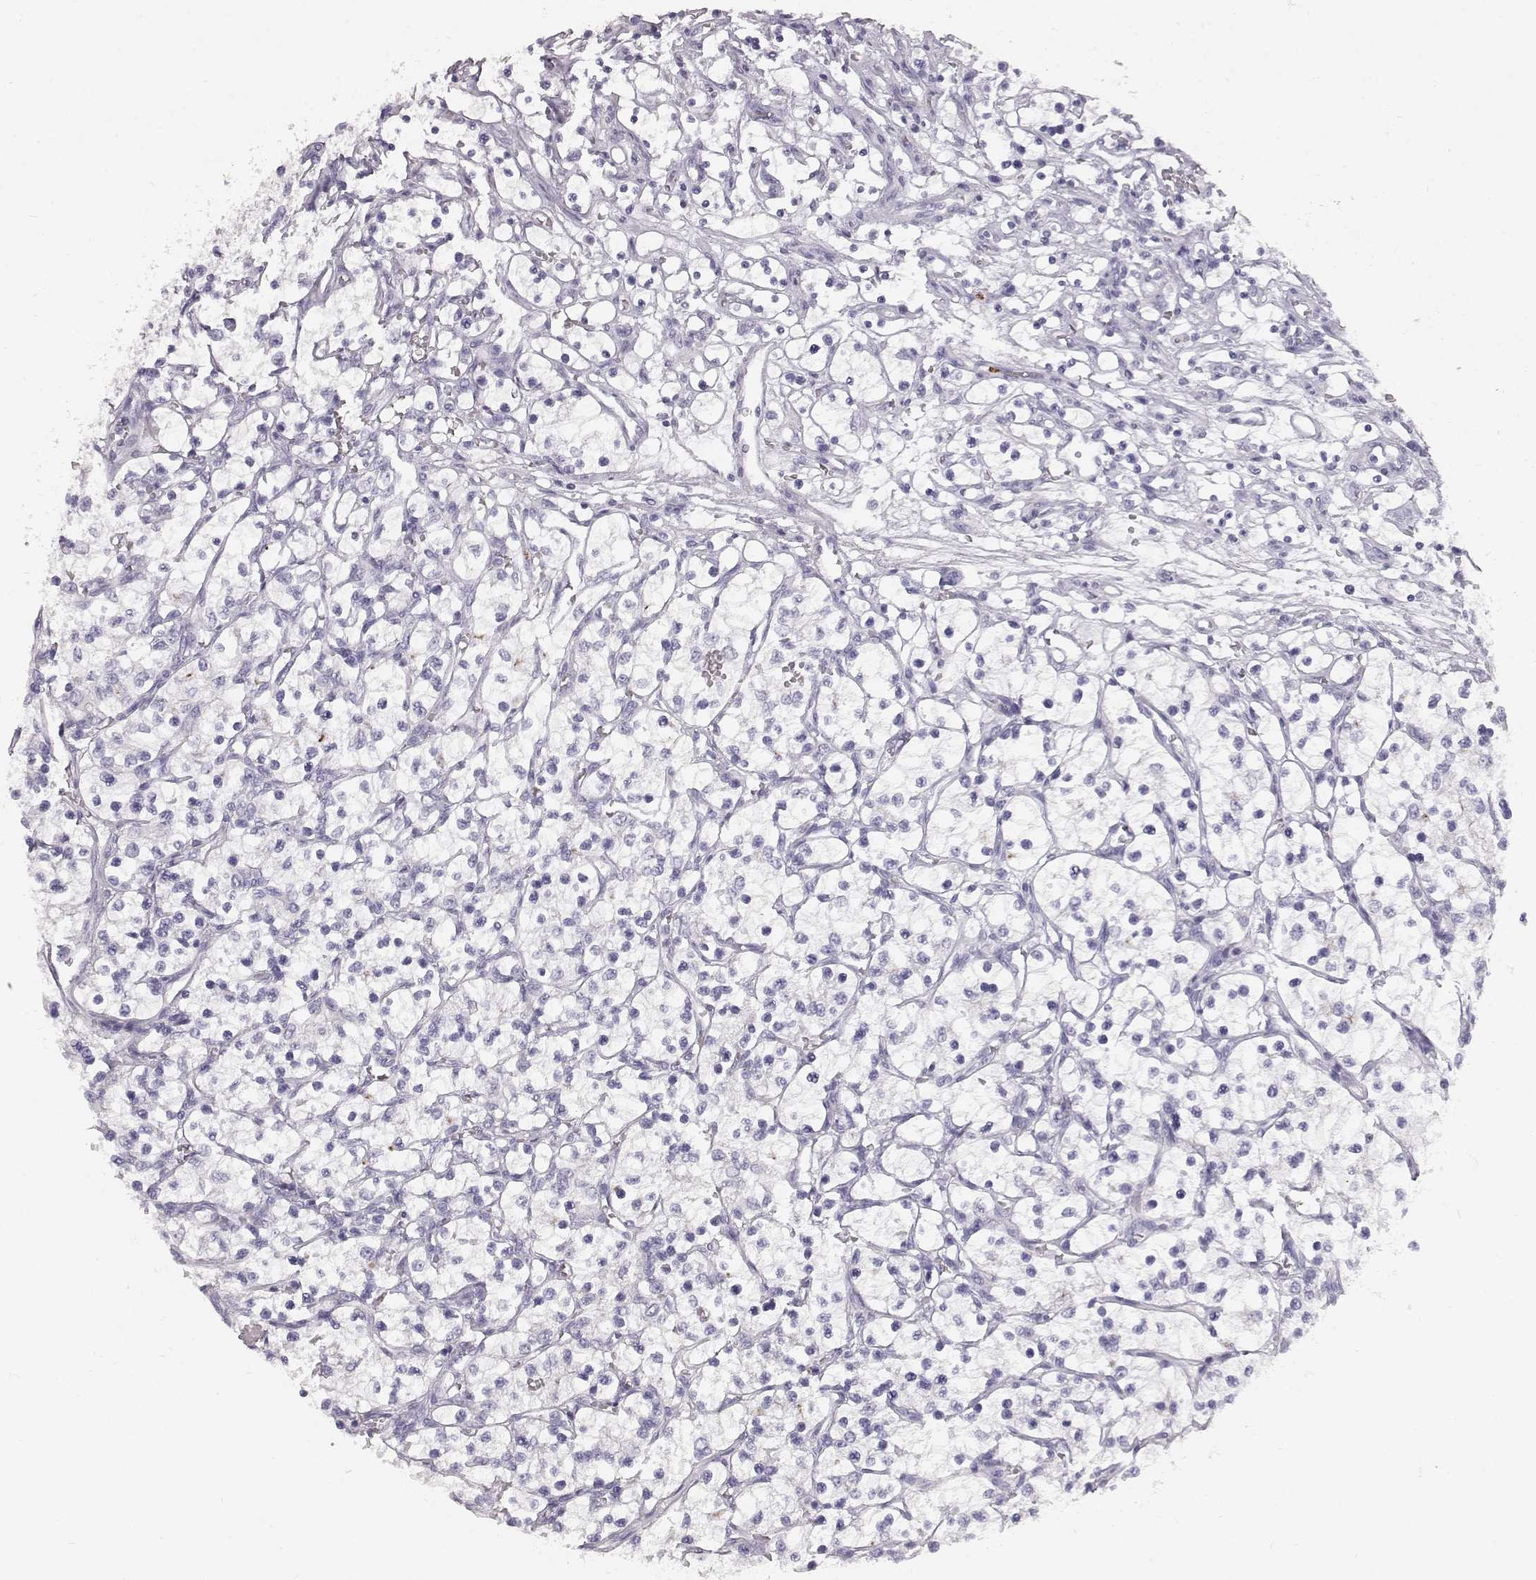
{"staining": {"intensity": "negative", "quantity": "none", "location": "none"}, "tissue": "renal cancer", "cell_type": "Tumor cells", "image_type": "cancer", "snomed": [{"axis": "morphology", "description": "Adenocarcinoma, NOS"}, {"axis": "topography", "description": "Kidney"}], "caption": "This micrograph is of adenocarcinoma (renal) stained with immunohistochemistry to label a protein in brown with the nuclei are counter-stained blue. There is no positivity in tumor cells.", "gene": "KRTAP16-1", "patient": {"sex": "female", "age": 69}}